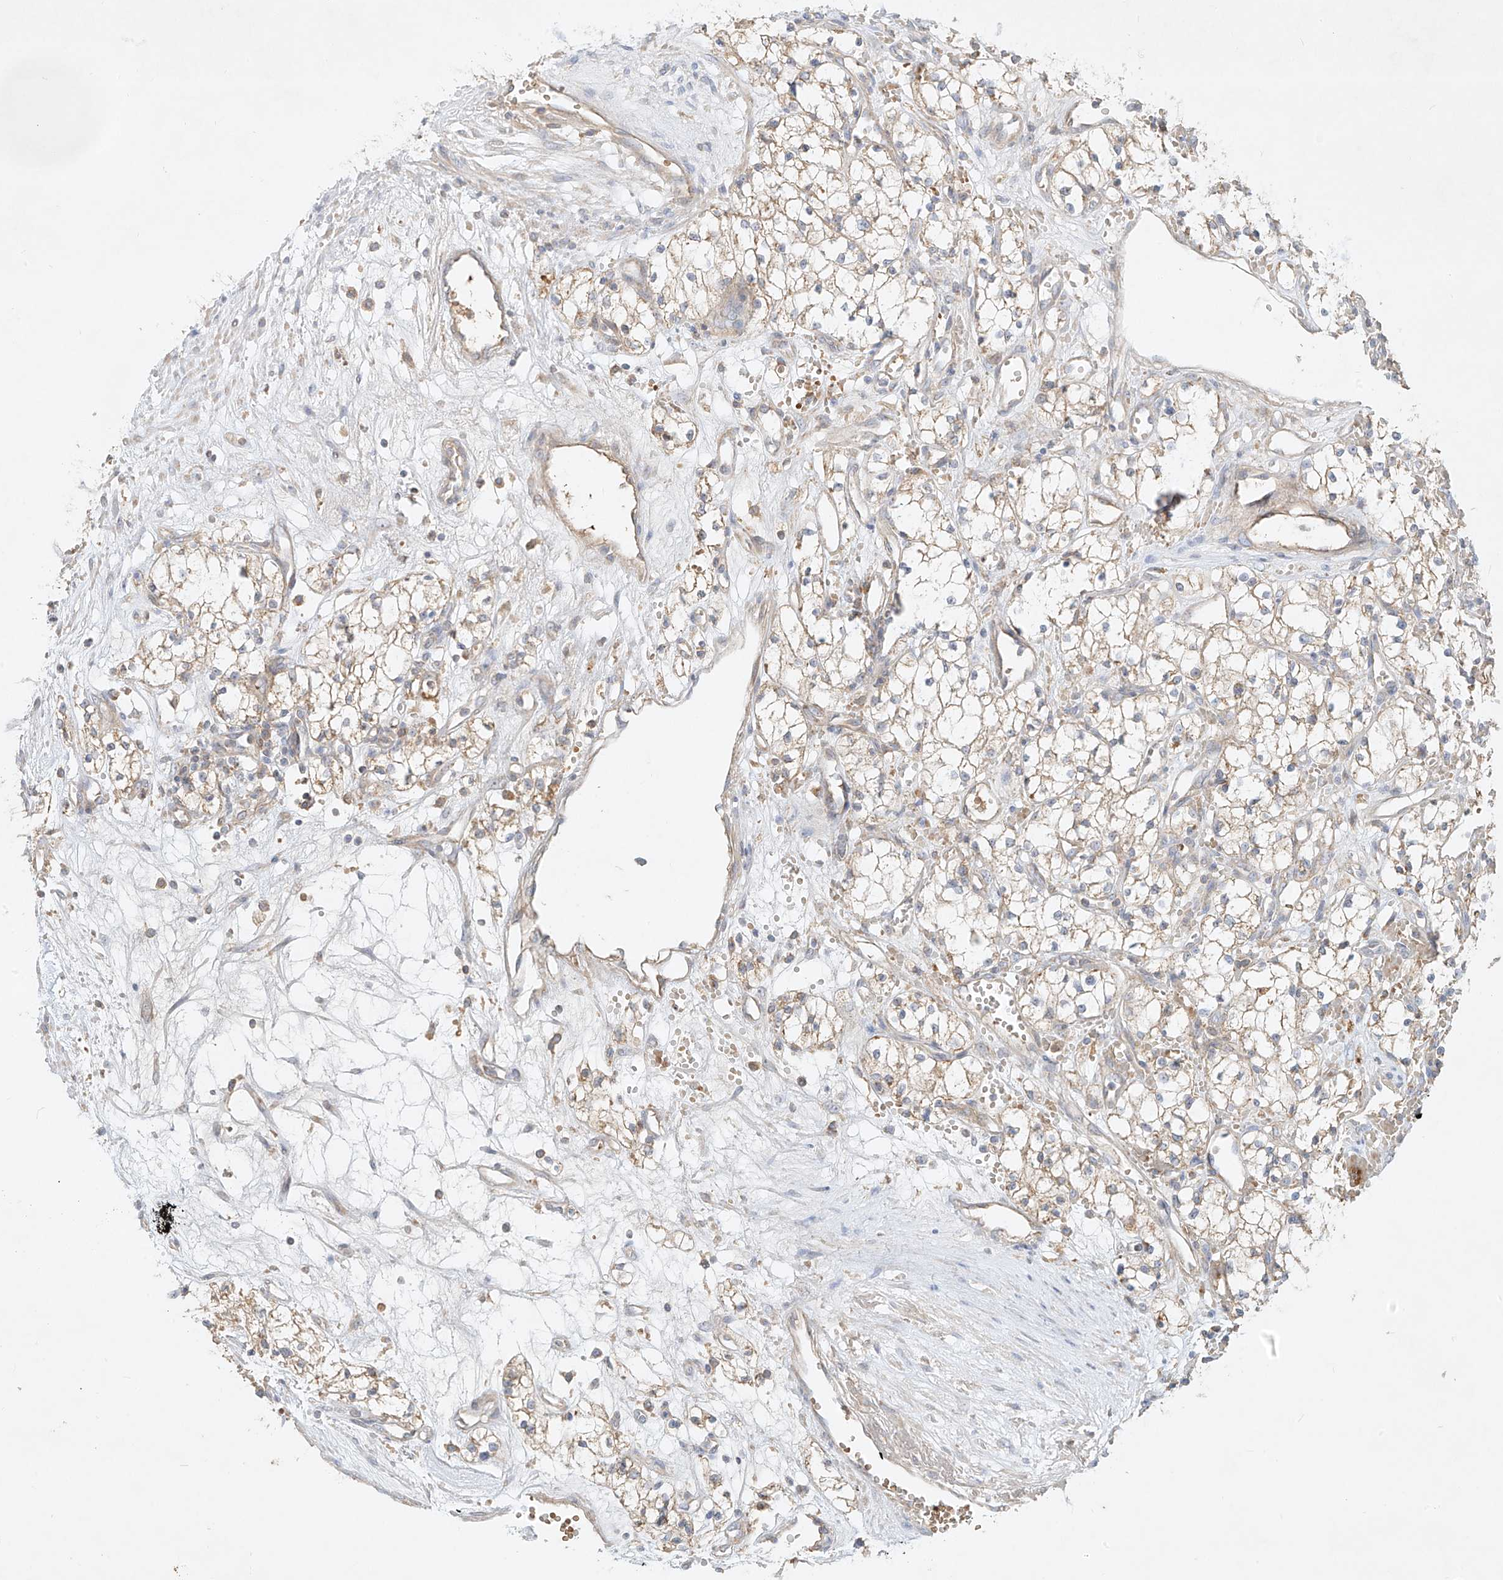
{"staining": {"intensity": "negative", "quantity": "none", "location": "none"}, "tissue": "renal cancer", "cell_type": "Tumor cells", "image_type": "cancer", "snomed": [{"axis": "morphology", "description": "Adenocarcinoma, NOS"}, {"axis": "topography", "description": "Kidney"}], "caption": "Immunohistochemistry (IHC) histopathology image of neoplastic tissue: renal adenocarcinoma stained with DAB (3,3'-diaminobenzidine) exhibits no significant protein staining in tumor cells. Brightfield microscopy of IHC stained with DAB (brown) and hematoxylin (blue), captured at high magnification.", "gene": "KPNA7", "patient": {"sex": "male", "age": 59}}